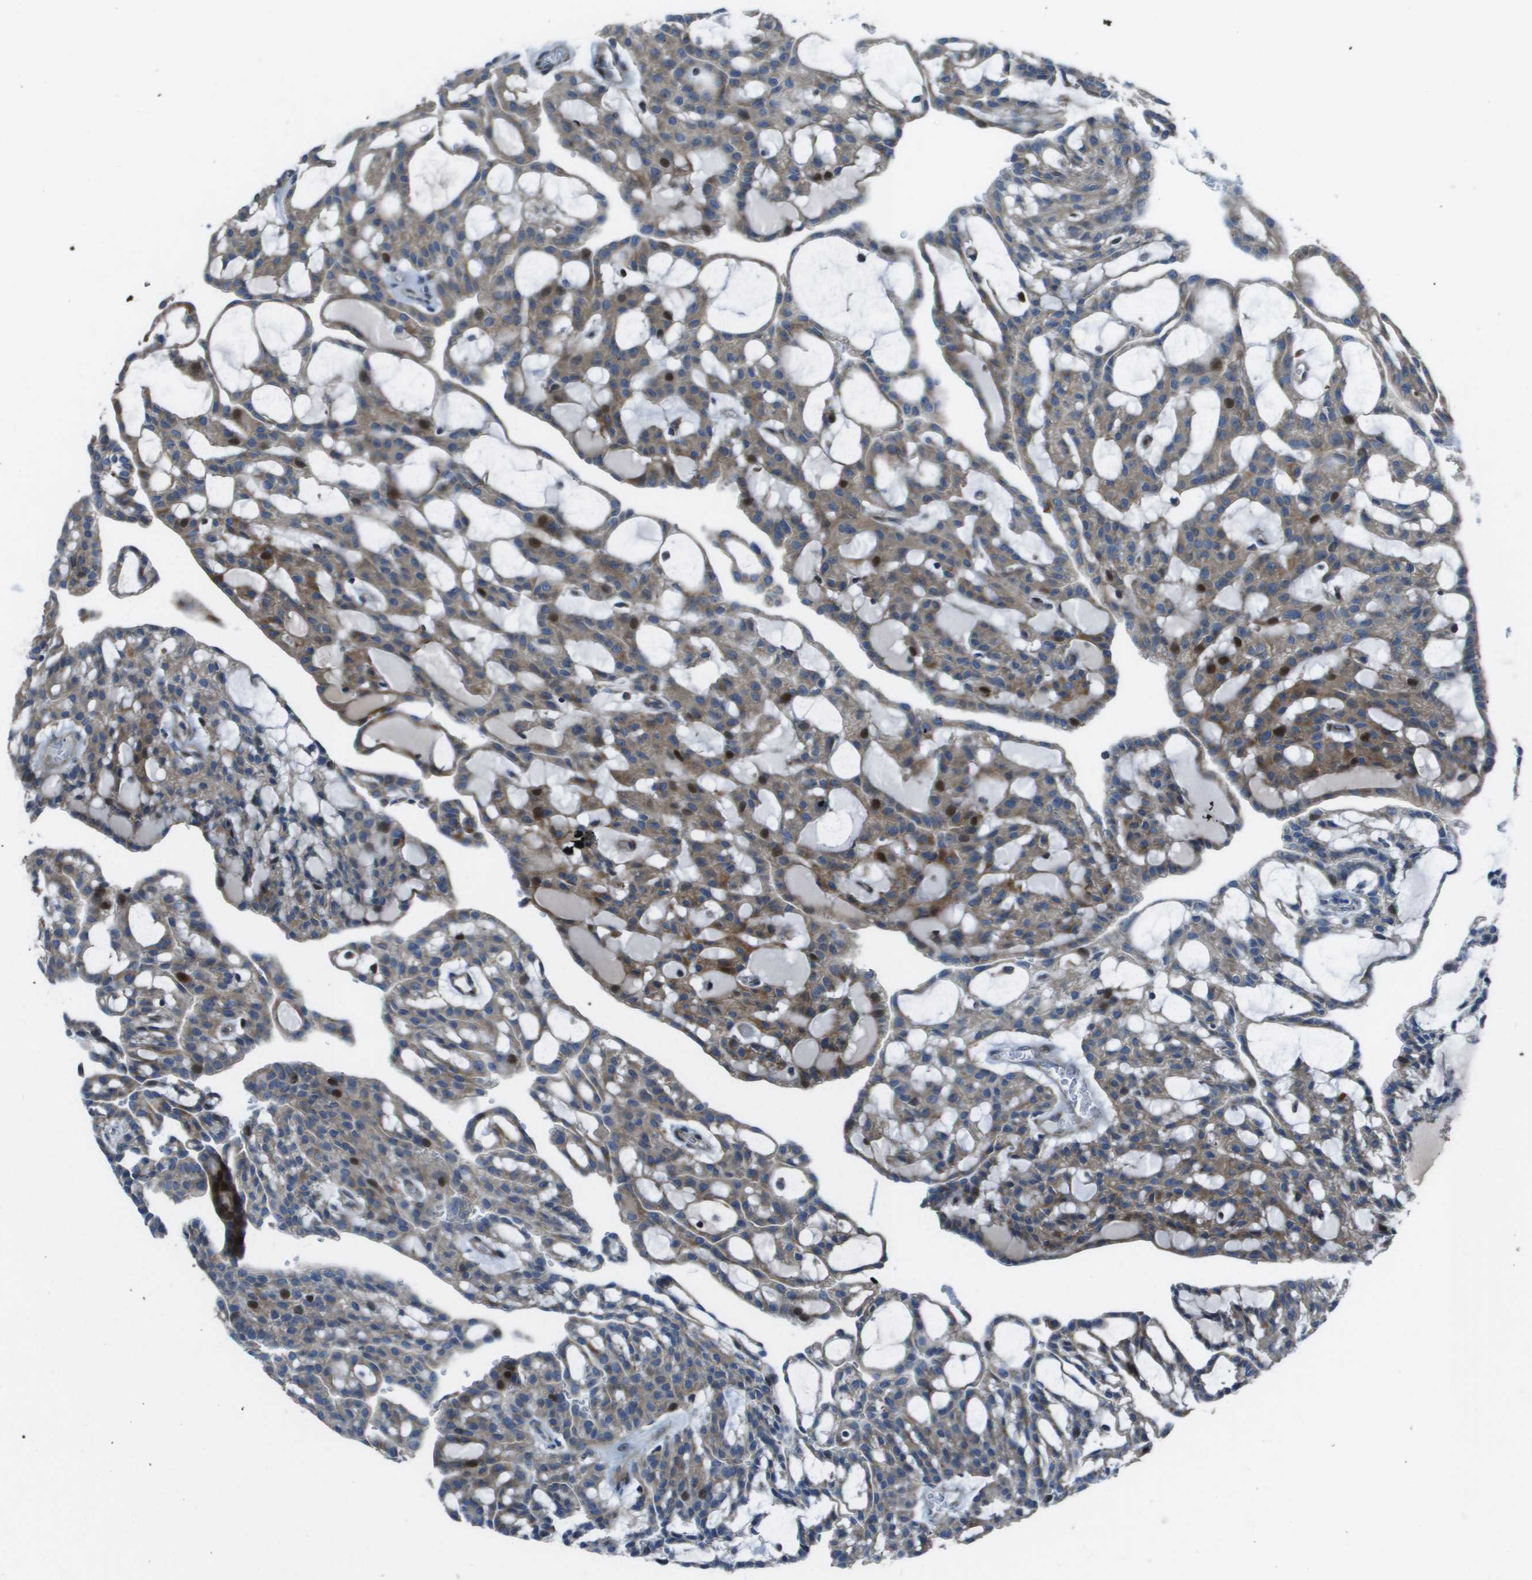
{"staining": {"intensity": "weak", "quantity": ">75%", "location": "cytoplasmic/membranous,nuclear"}, "tissue": "renal cancer", "cell_type": "Tumor cells", "image_type": "cancer", "snomed": [{"axis": "morphology", "description": "Adenocarcinoma, NOS"}, {"axis": "topography", "description": "Kidney"}], "caption": "Tumor cells exhibit weak cytoplasmic/membranous and nuclear positivity in about >75% of cells in renal adenocarcinoma. Immunohistochemistry stains the protein of interest in brown and the nuclei are stained blue.", "gene": "MGAT3", "patient": {"sex": "male", "age": 63}}